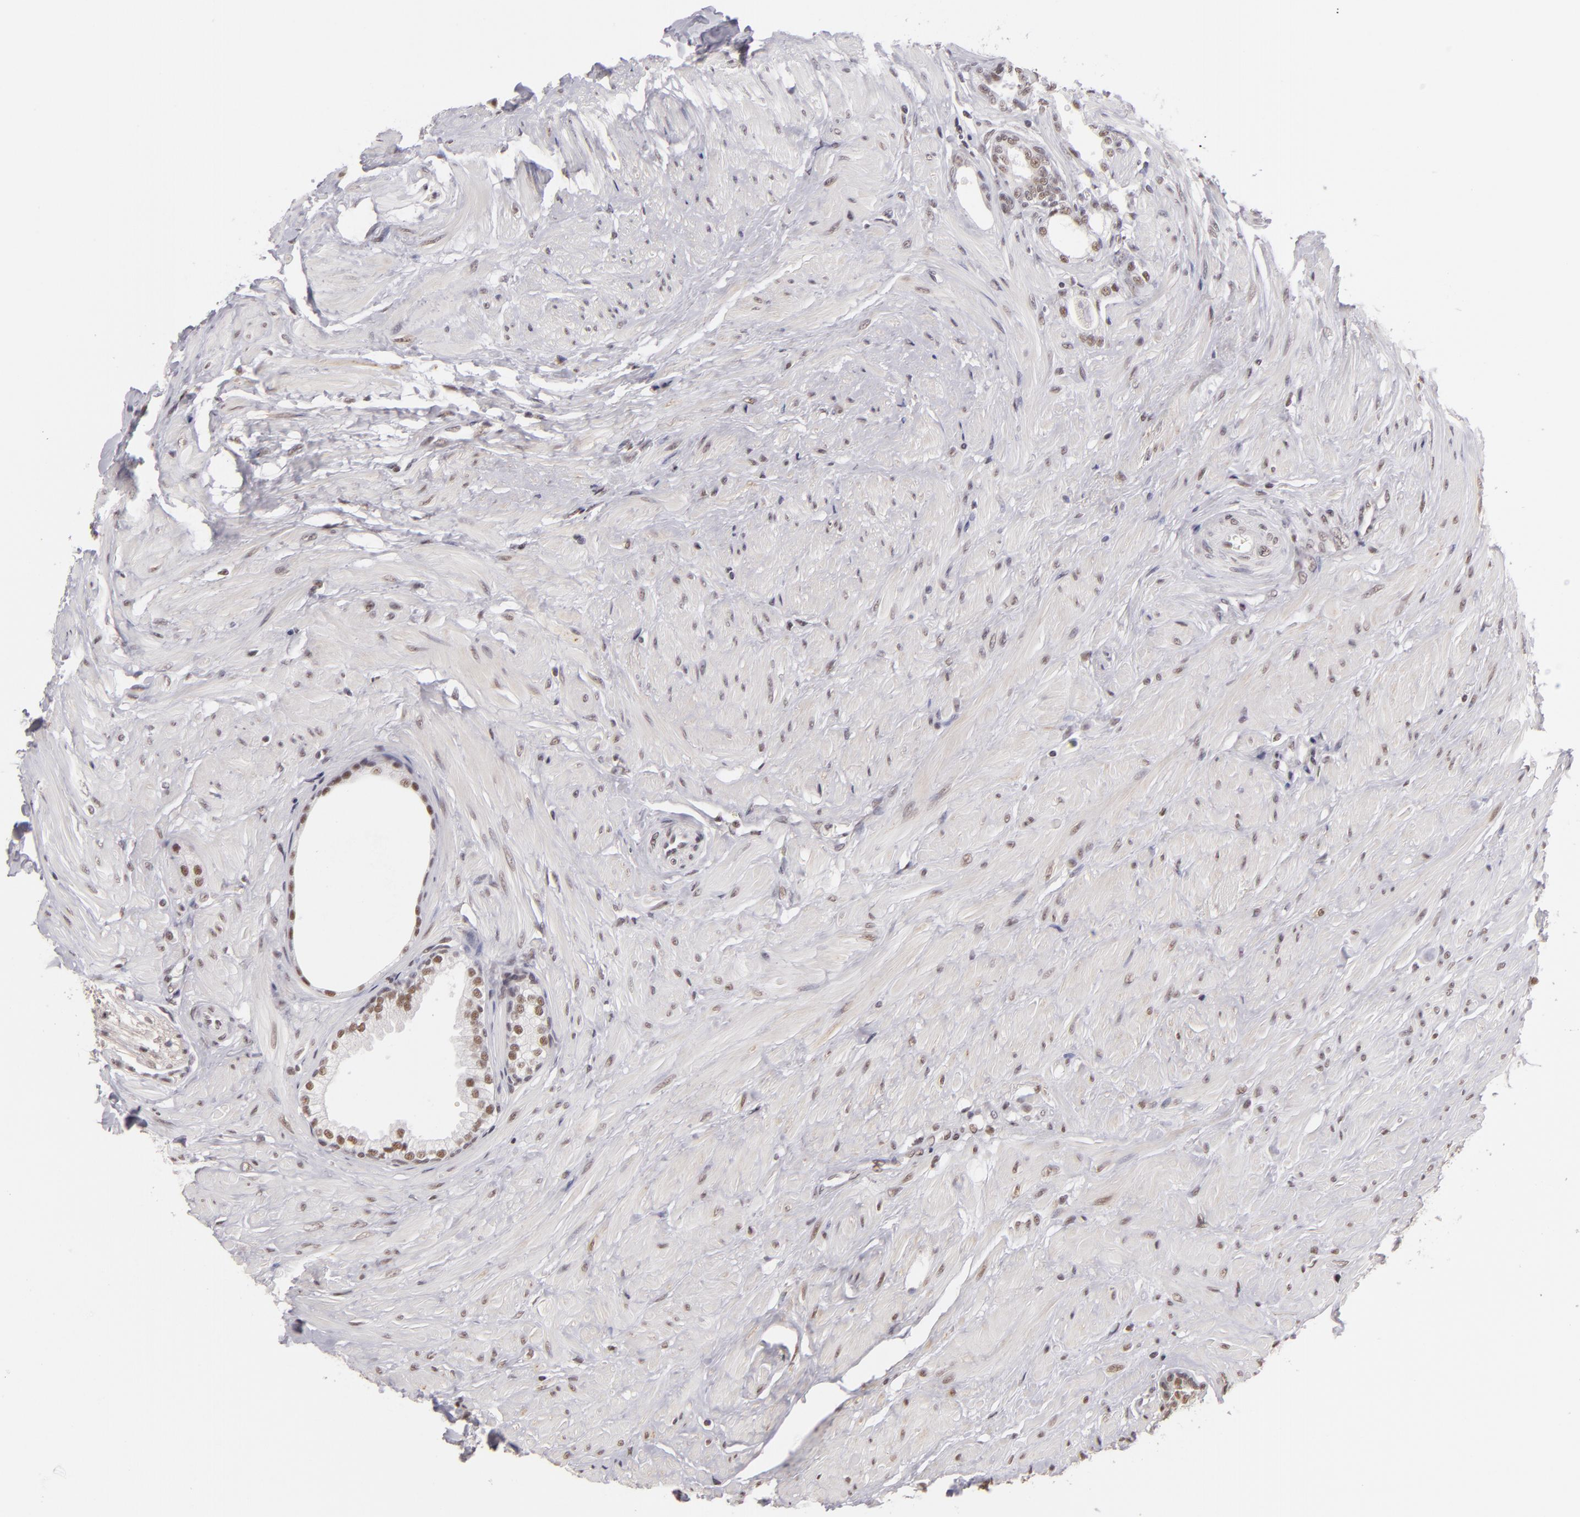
{"staining": {"intensity": "weak", "quantity": ">75%", "location": "nuclear"}, "tissue": "prostate", "cell_type": "Glandular cells", "image_type": "normal", "snomed": [{"axis": "morphology", "description": "Normal tissue, NOS"}, {"axis": "topography", "description": "Prostate"}], "caption": "A brown stain labels weak nuclear expression of a protein in glandular cells of normal human prostate.", "gene": "INTS6", "patient": {"sex": "male", "age": 64}}